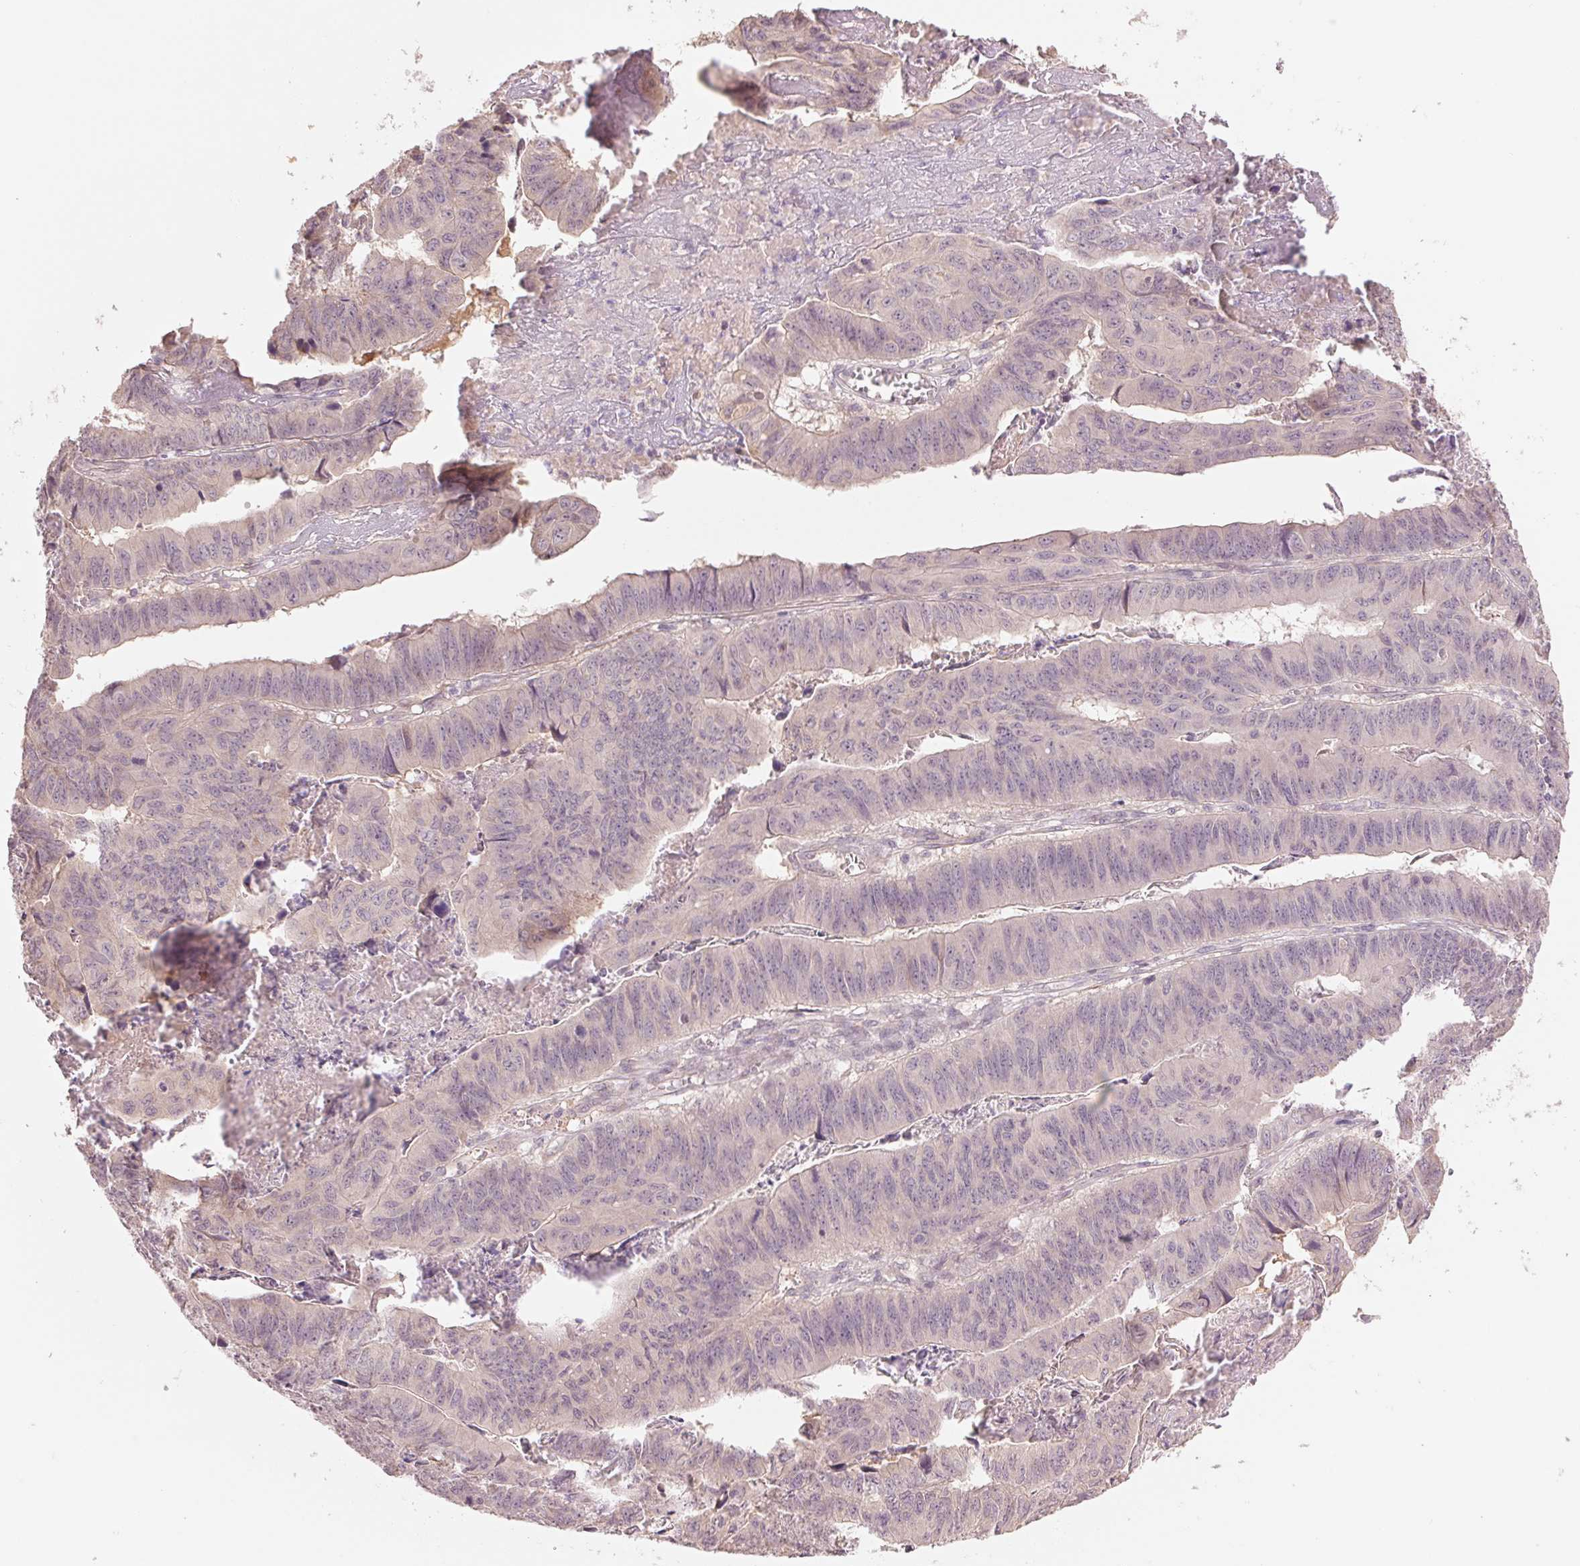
{"staining": {"intensity": "negative", "quantity": "none", "location": "none"}, "tissue": "stomach cancer", "cell_type": "Tumor cells", "image_type": "cancer", "snomed": [{"axis": "morphology", "description": "Adenocarcinoma, NOS"}, {"axis": "topography", "description": "Stomach, lower"}], "caption": "The photomicrograph exhibits no staining of tumor cells in stomach cancer (adenocarcinoma). (Brightfield microscopy of DAB IHC at high magnification).", "gene": "PPIA", "patient": {"sex": "male", "age": 77}}